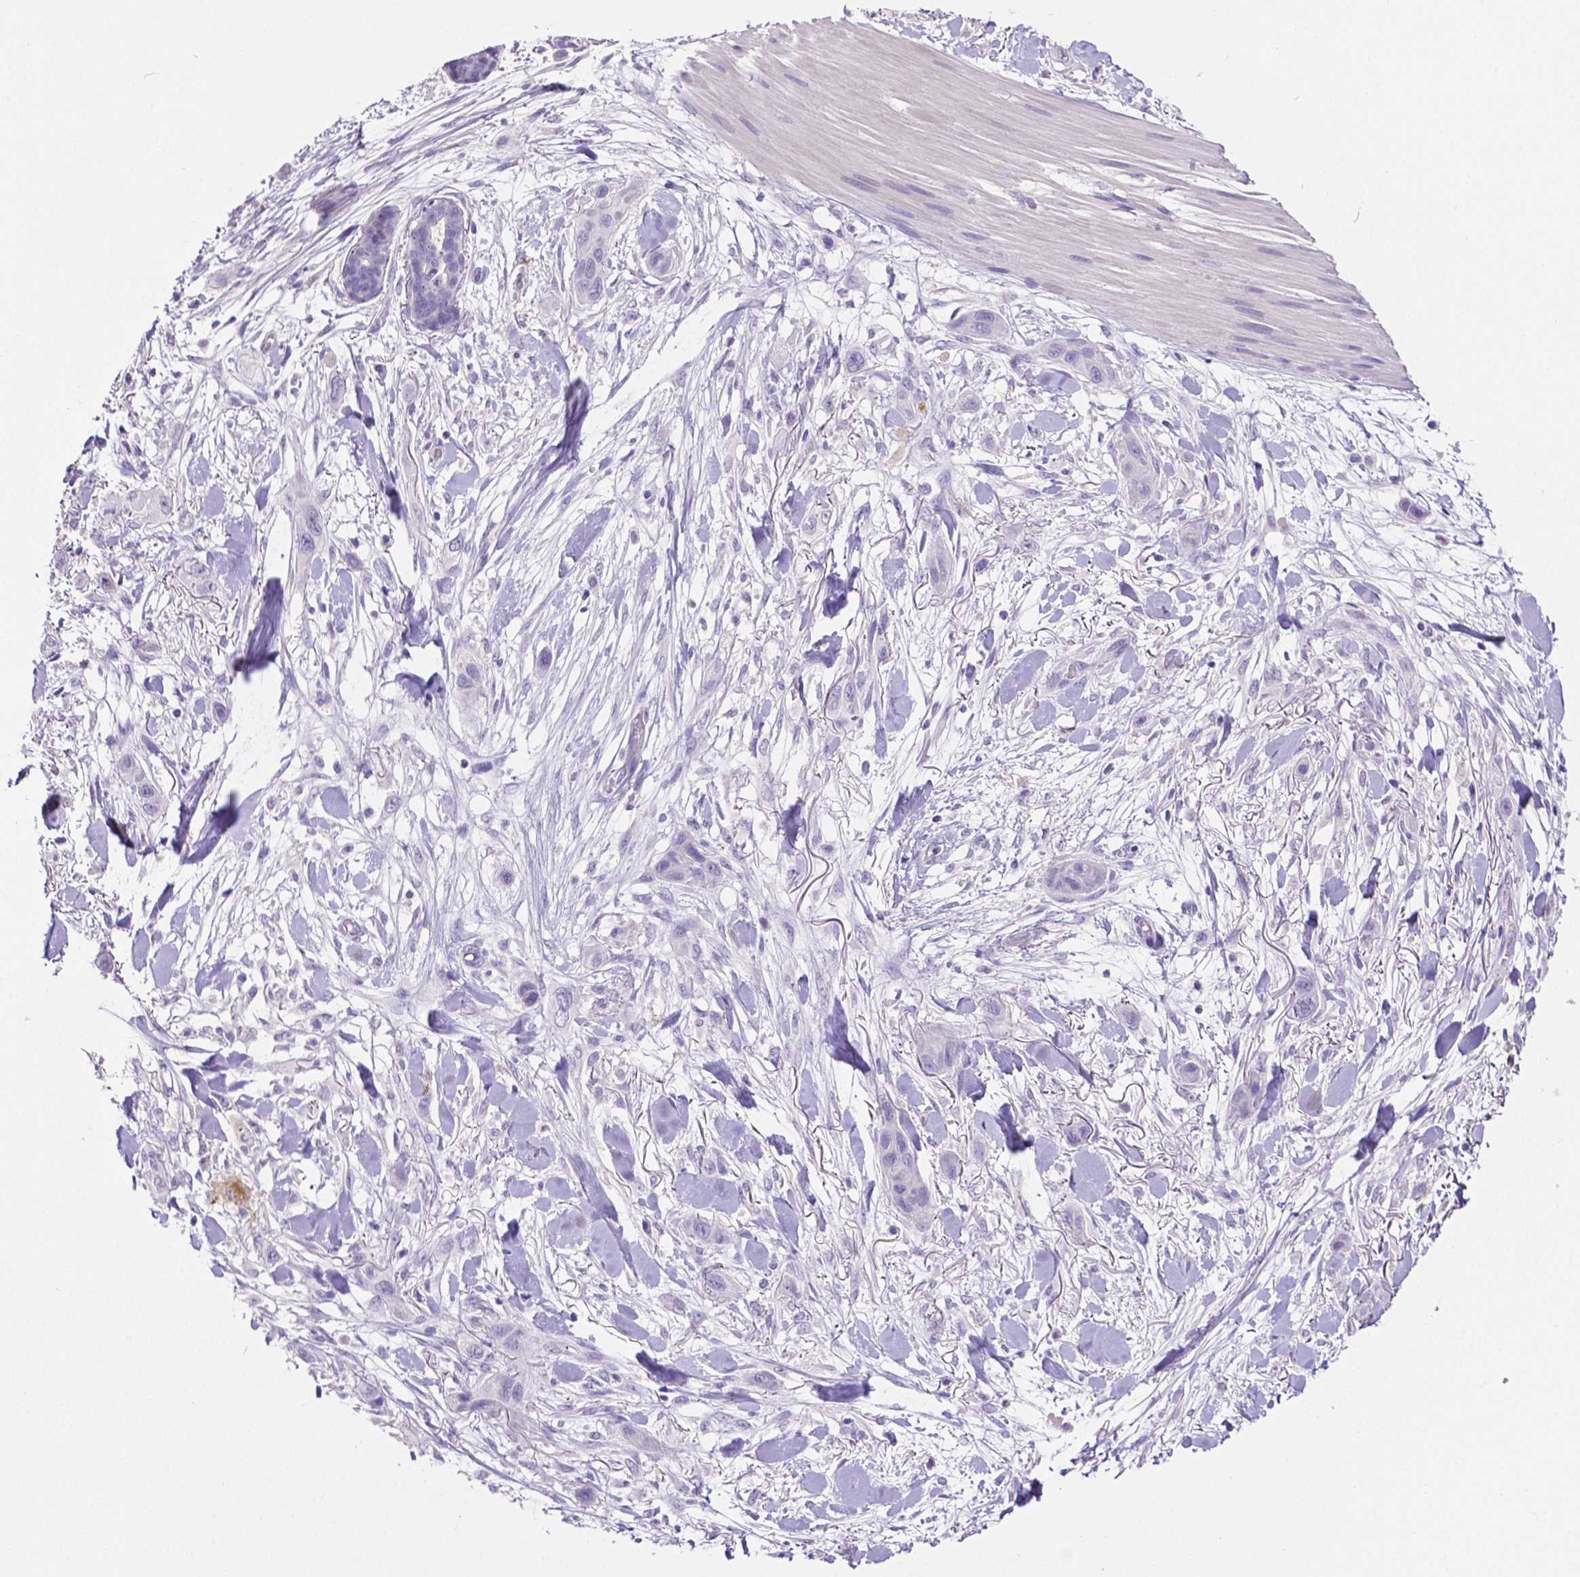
{"staining": {"intensity": "negative", "quantity": "none", "location": "none"}, "tissue": "skin cancer", "cell_type": "Tumor cells", "image_type": "cancer", "snomed": [{"axis": "morphology", "description": "Squamous cell carcinoma, NOS"}, {"axis": "topography", "description": "Skin"}], "caption": "This is an IHC histopathology image of human skin cancer (squamous cell carcinoma). There is no staining in tumor cells.", "gene": "MMP9", "patient": {"sex": "male", "age": 79}}